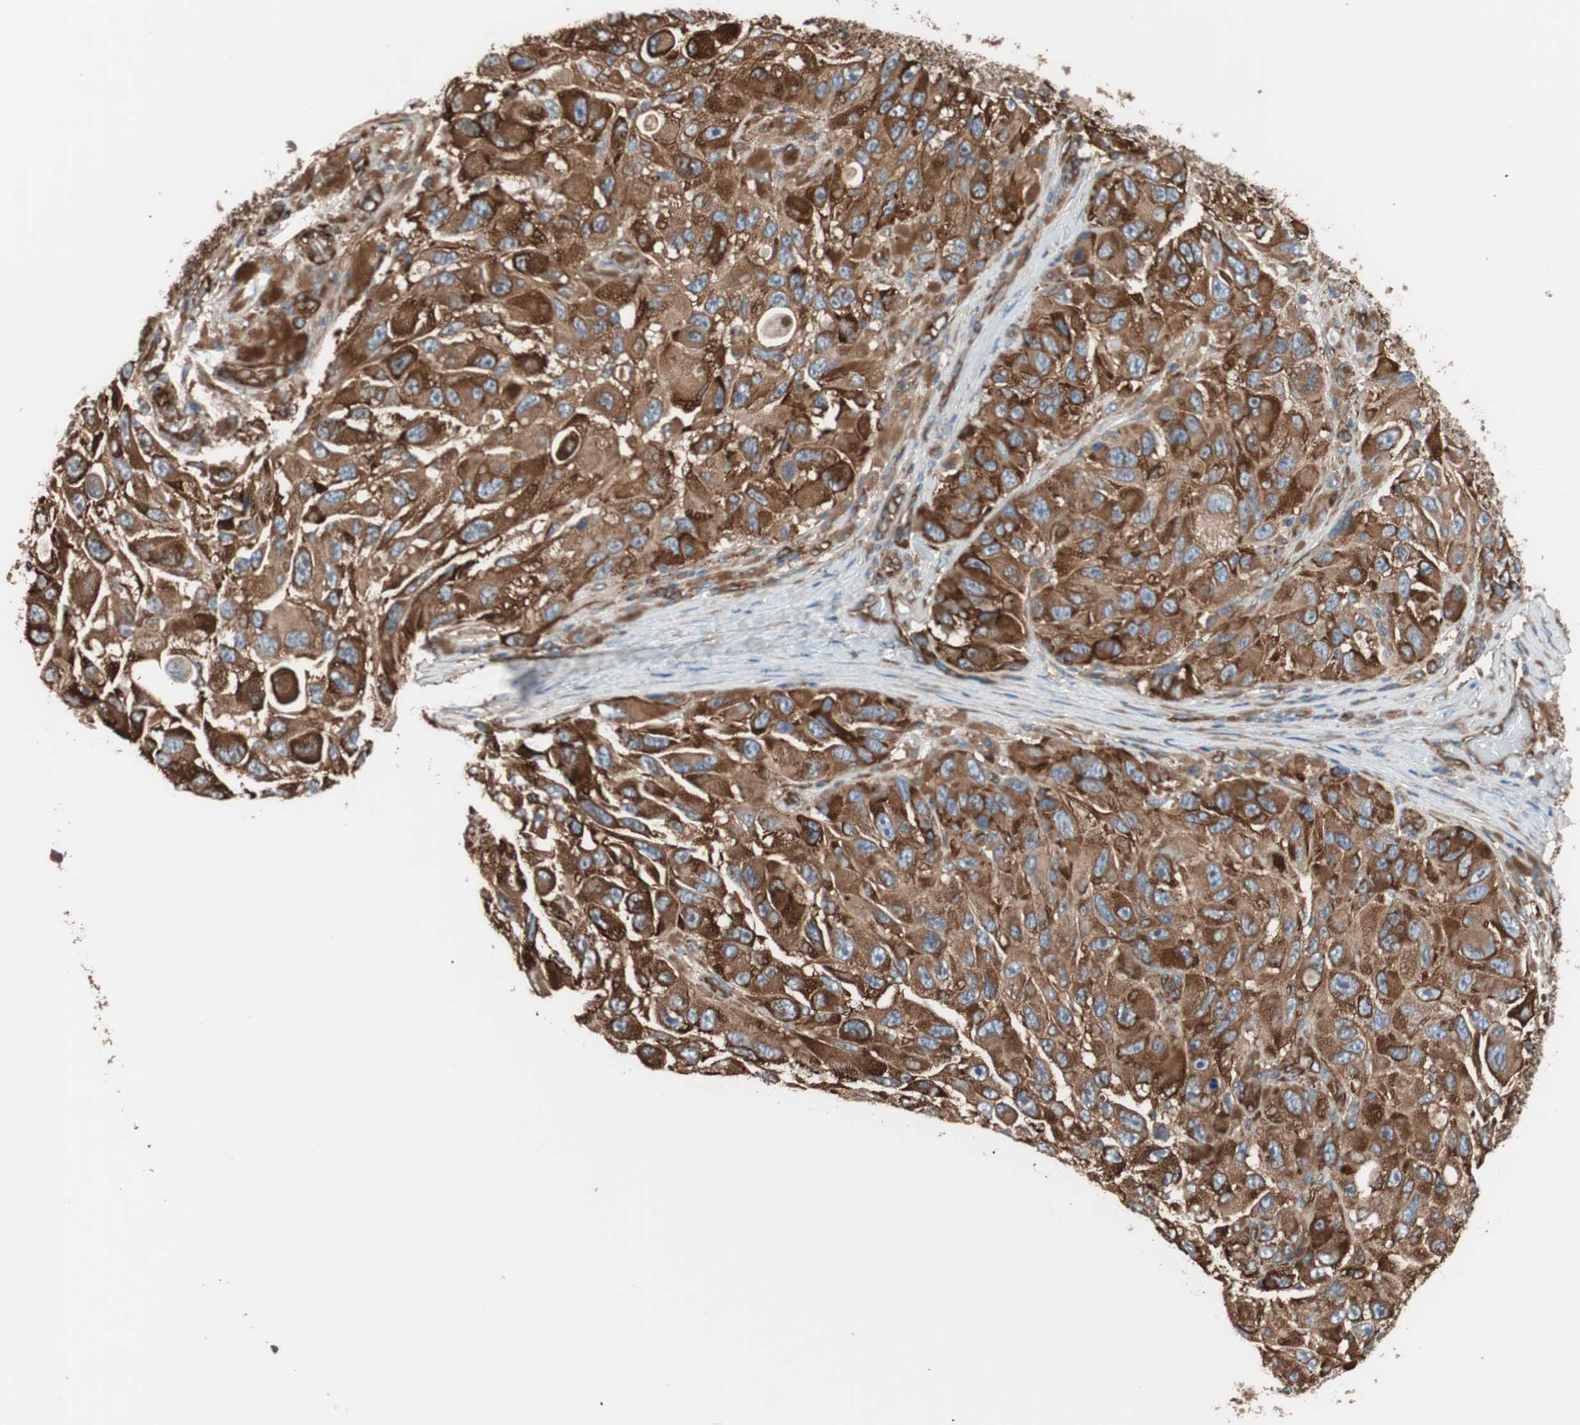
{"staining": {"intensity": "strong", "quantity": ">75%", "location": "cytoplasmic/membranous"}, "tissue": "melanoma", "cell_type": "Tumor cells", "image_type": "cancer", "snomed": [{"axis": "morphology", "description": "Malignant melanoma, NOS"}, {"axis": "topography", "description": "Skin"}], "caption": "Protein staining of melanoma tissue displays strong cytoplasmic/membranous expression in about >75% of tumor cells.", "gene": "GPSM2", "patient": {"sex": "female", "age": 73}}